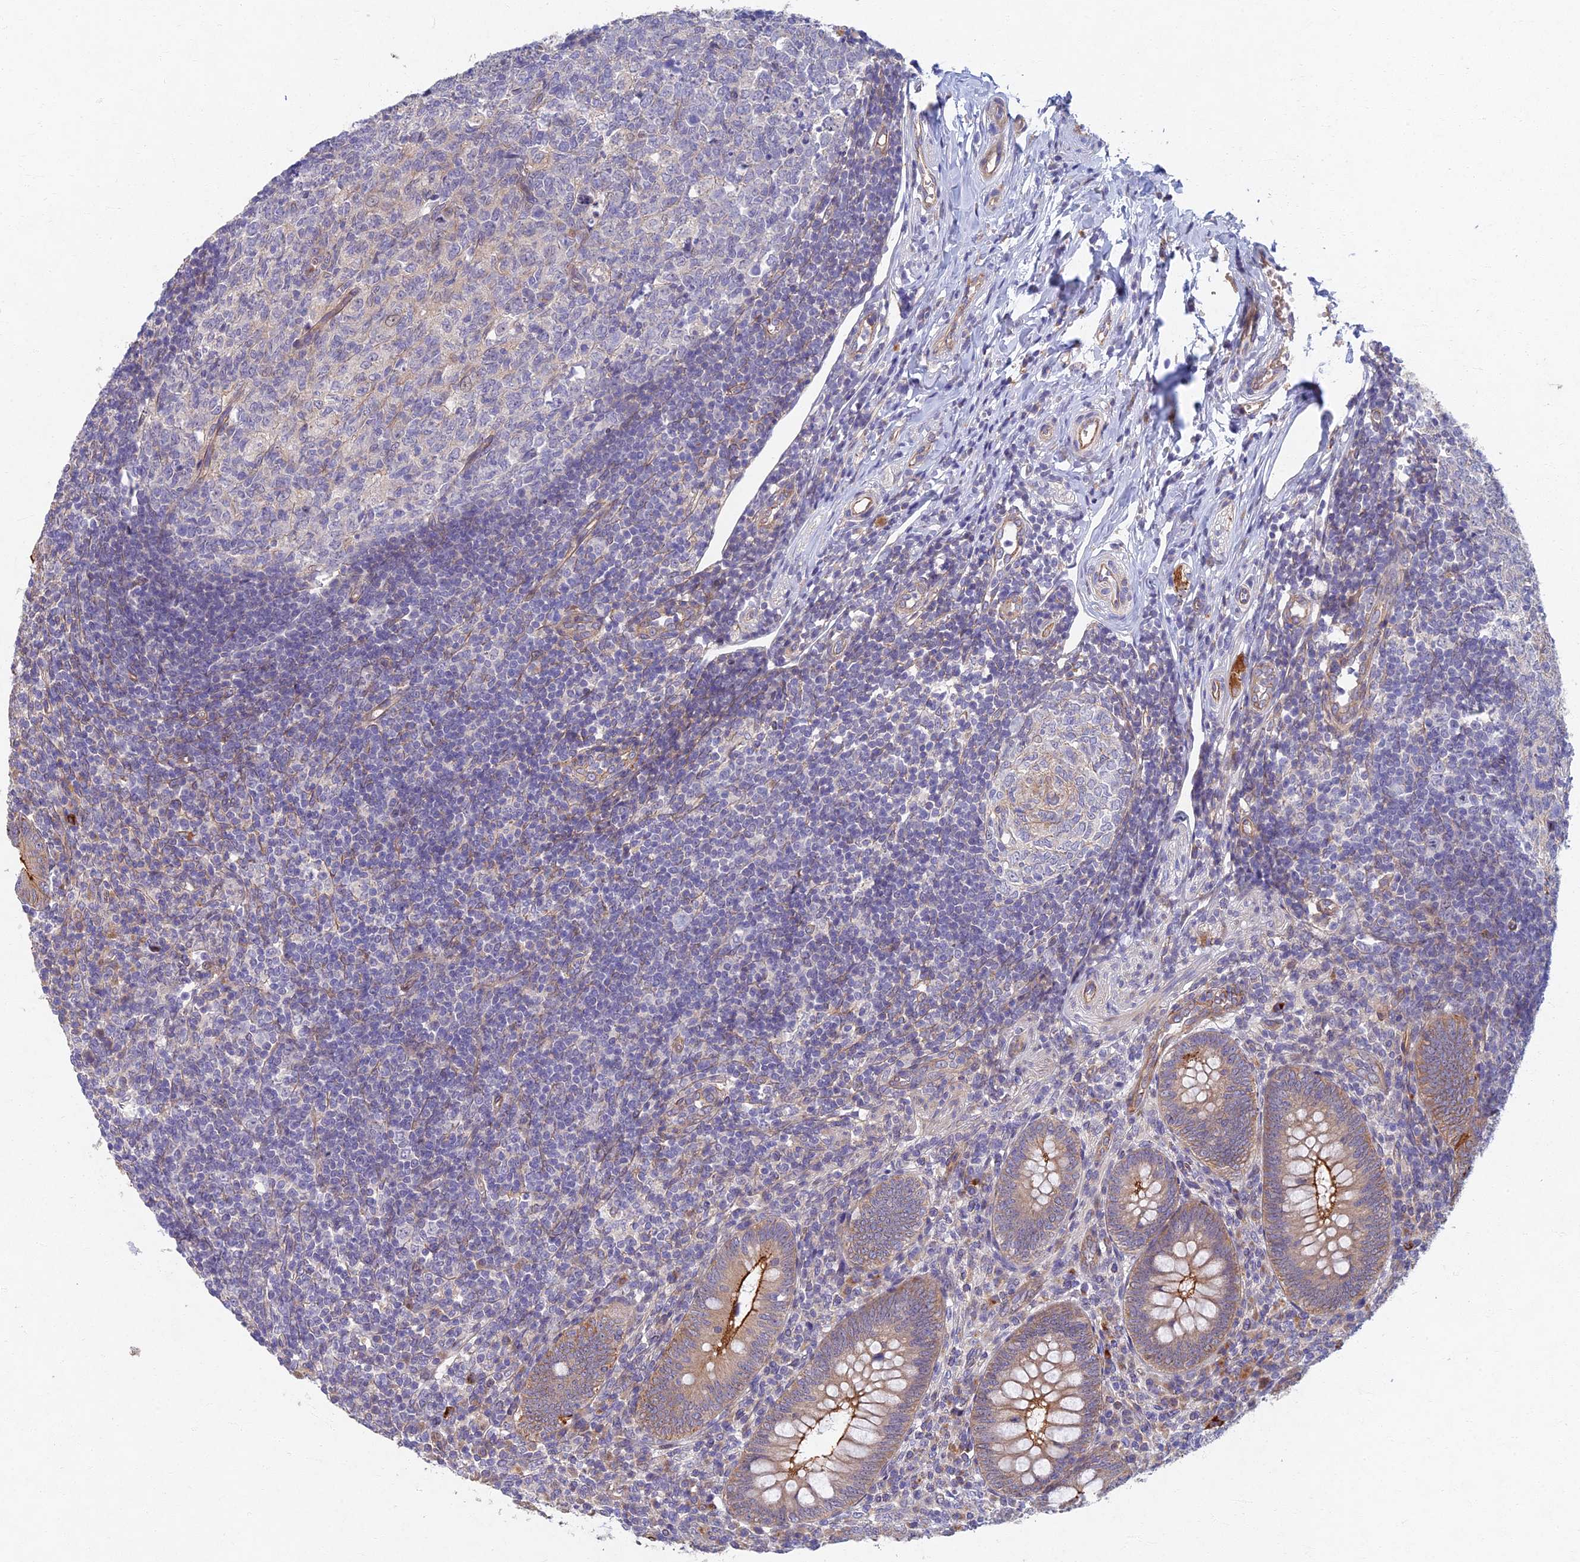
{"staining": {"intensity": "strong", "quantity": "<25%", "location": "cytoplasmic/membranous"}, "tissue": "appendix", "cell_type": "Glandular cells", "image_type": "normal", "snomed": [{"axis": "morphology", "description": "Normal tissue, NOS"}, {"axis": "topography", "description": "Appendix"}], "caption": "The histopathology image demonstrates a brown stain indicating the presence of a protein in the cytoplasmic/membranous of glandular cells in appendix.", "gene": "RHBDL2", "patient": {"sex": "male", "age": 14}}